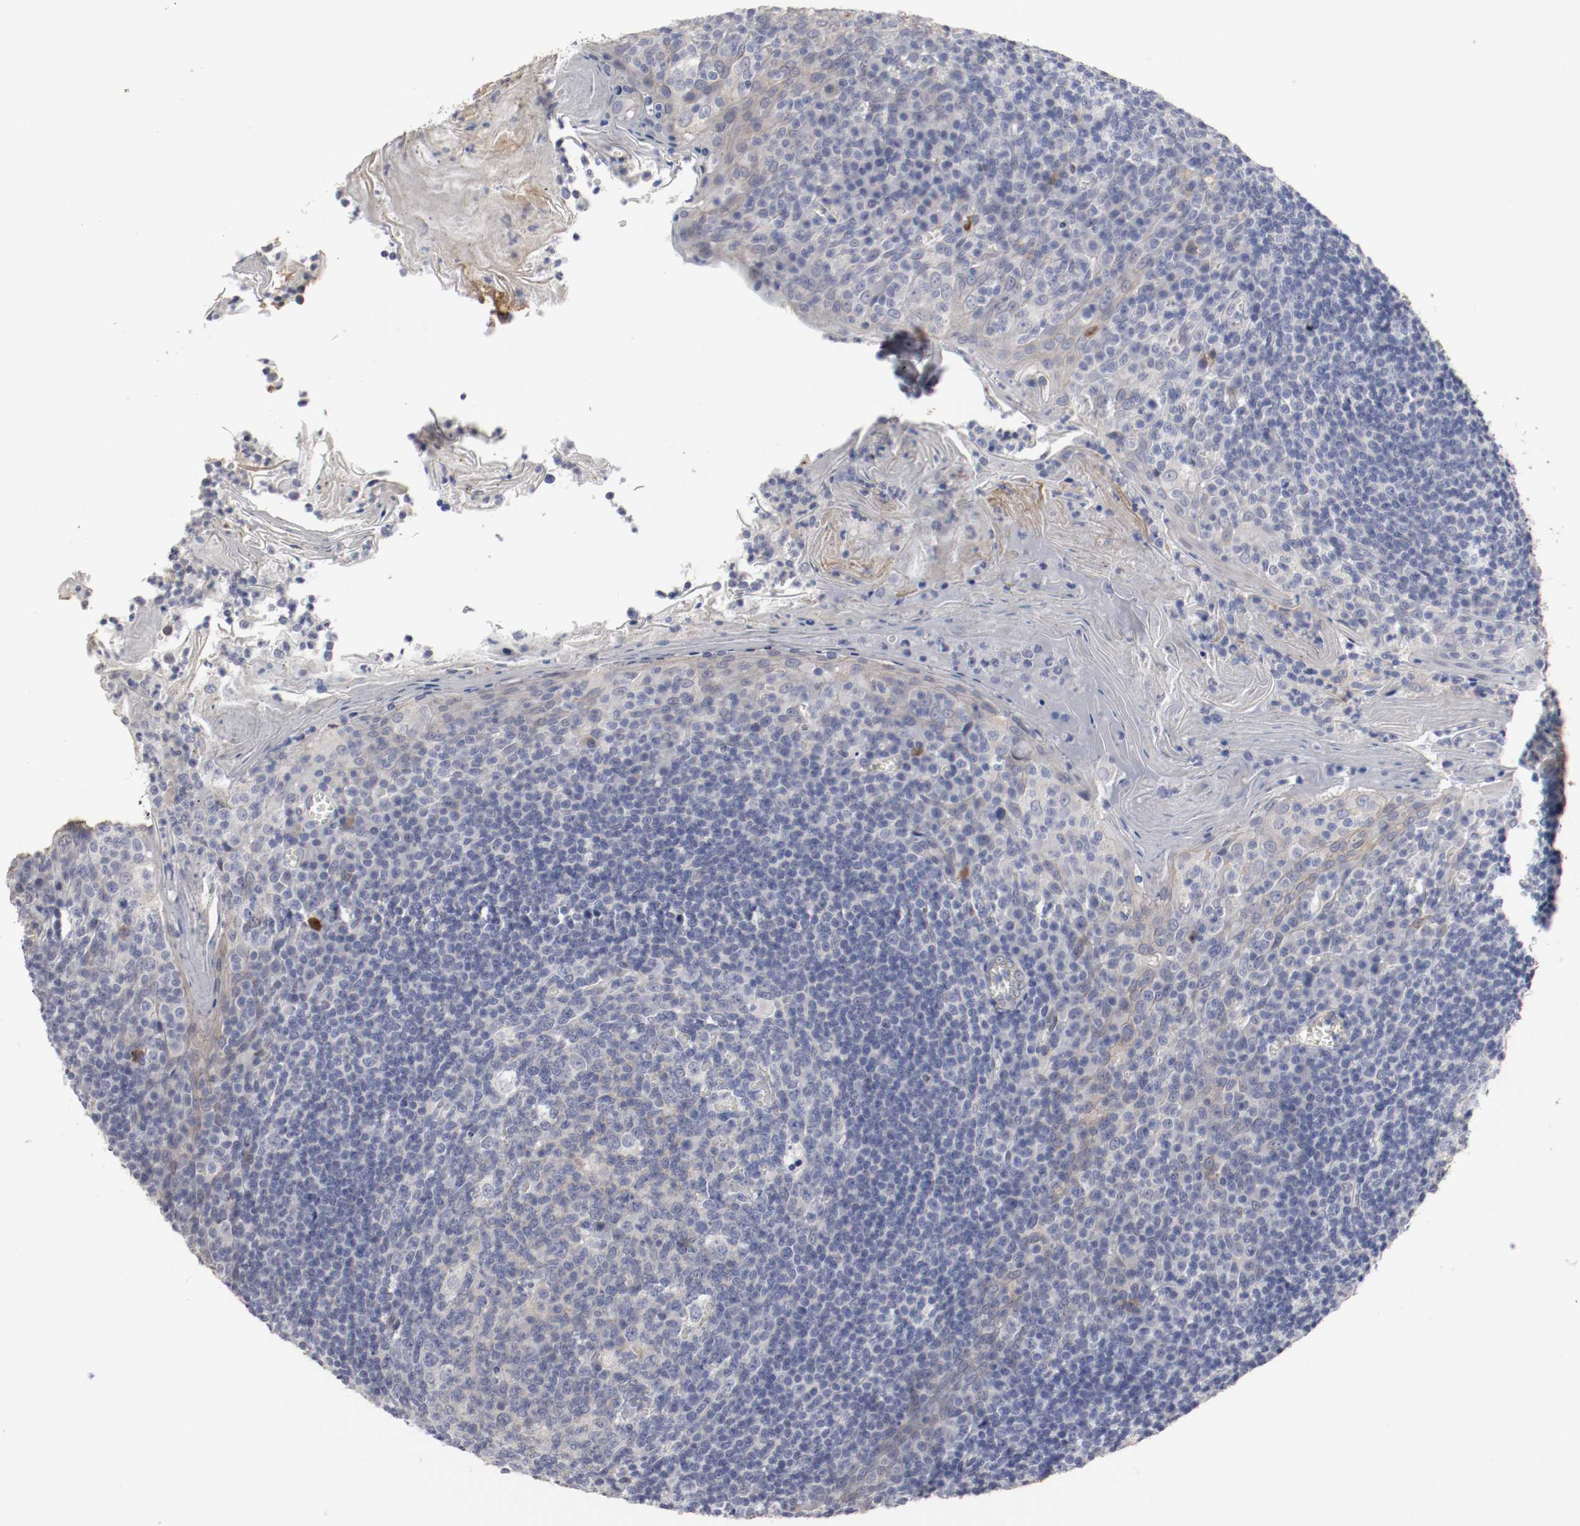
{"staining": {"intensity": "negative", "quantity": "none", "location": "none"}, "tissue": "tonsil", "cell_type": "Germinal center cells", "image_type": "normal", "snomed": [{"axis": "morphology", "description": "Normal tissue, NOS"}, {"axis": "topography", "description": "Tonsil"}], "caption": "Tonsil stained for a protein using immunohistochemistry (IHC) displays no positivity germinal center cells.", "gene": "KIT", "patient": {"sex": "male", "age": 31}}